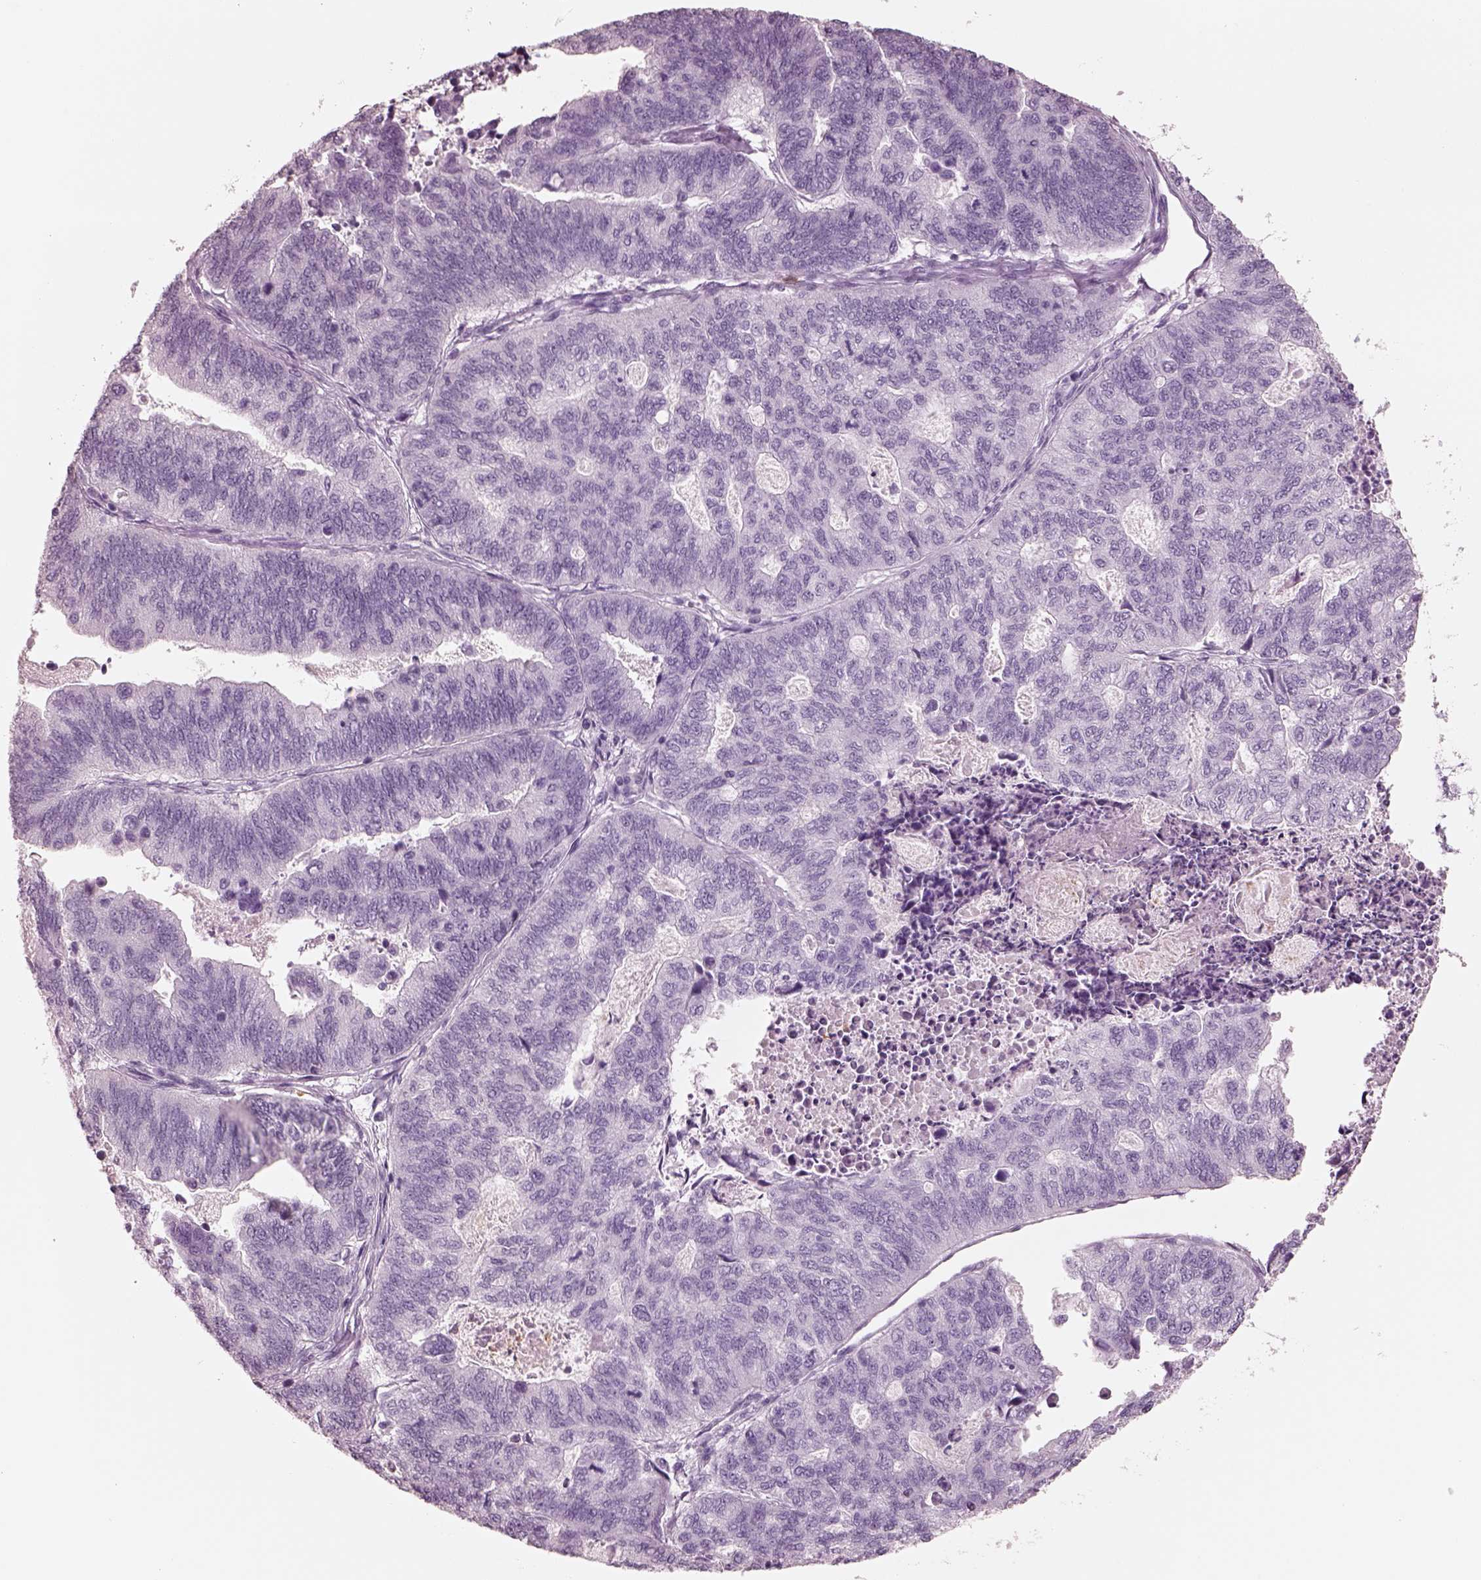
{"staining": {"intensity": "negative", "quantity": "none", "location": "none"}, "tissue": "stomach cancer", "cell_type": "Tumor cells", "image_type": "cancer", "snomed": [{"axis": "morphology", "description": "Adenocarcinoma, NOS"}, {"axis": "topography", "description": "Stomach, upper"}], "caption": "Immunohistochemical staining of stomach adenocarcinoma displays no significant staining in tumor cells.", "gene": "ELANE", "patient": {"sex": "female", "age": 67}}